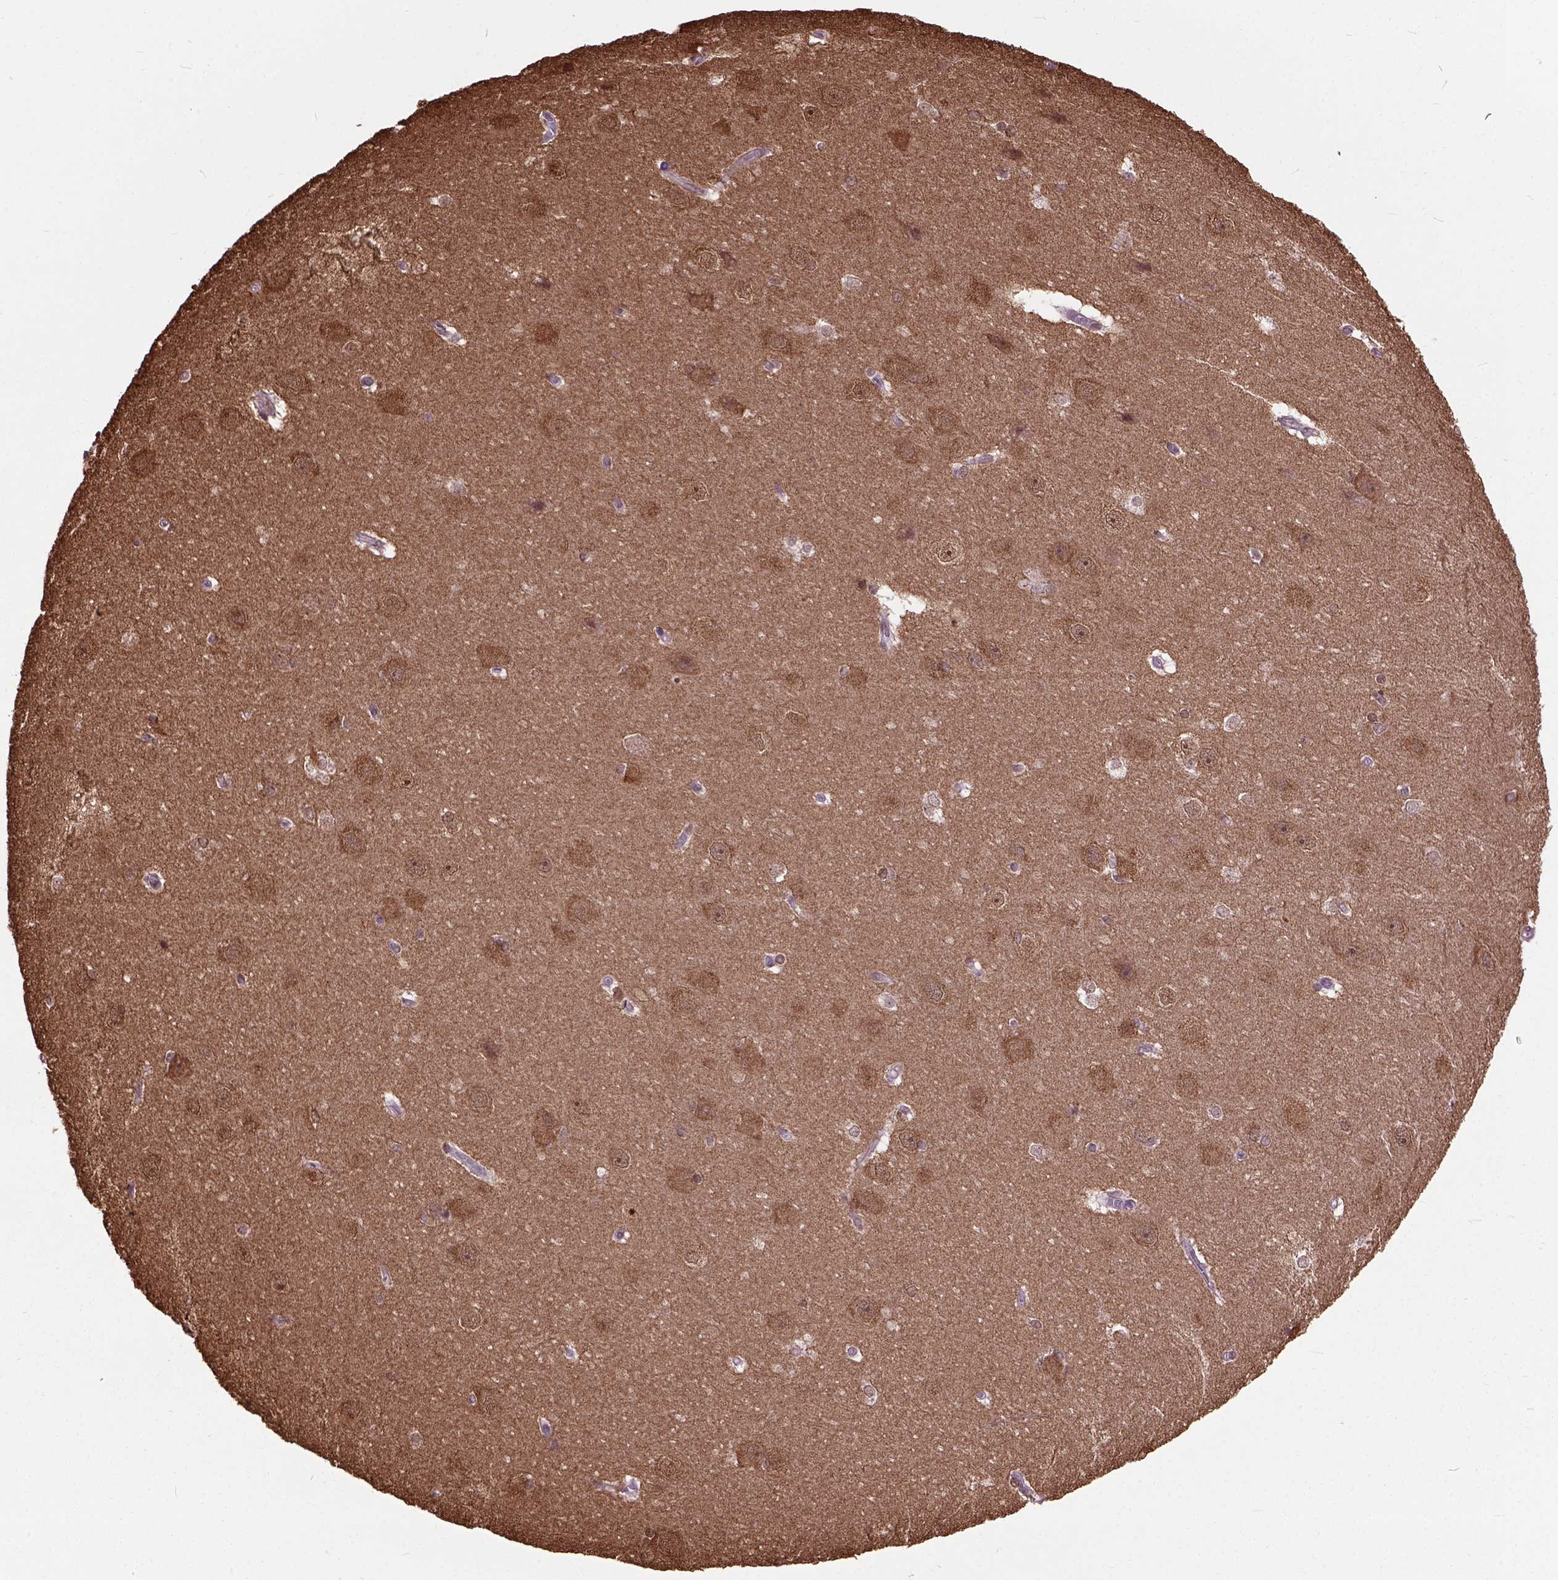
{"staining": {"intensity": "strong", "quantity": "25%-75%", "location": "cytoplasmic/membranous"}, "tissue": "hippocampus", "cell_type": "Glial cells", "image_type": "normal", "snomed": [{"axis": "morphology", "description": "Normal tissue, NOS"}, {"axis": "topography", "description": "Cerebral cortex"}, {"axis": "topography", "description": "Hippocampus"}], "caption": "Glial cells exhibit high levels of strong cytoplasmic/membranous staining in about 25%-75% of cells in benign hippocampus.", "gene": "MAPT", "patient": {"sex": "female", "age": 19}}